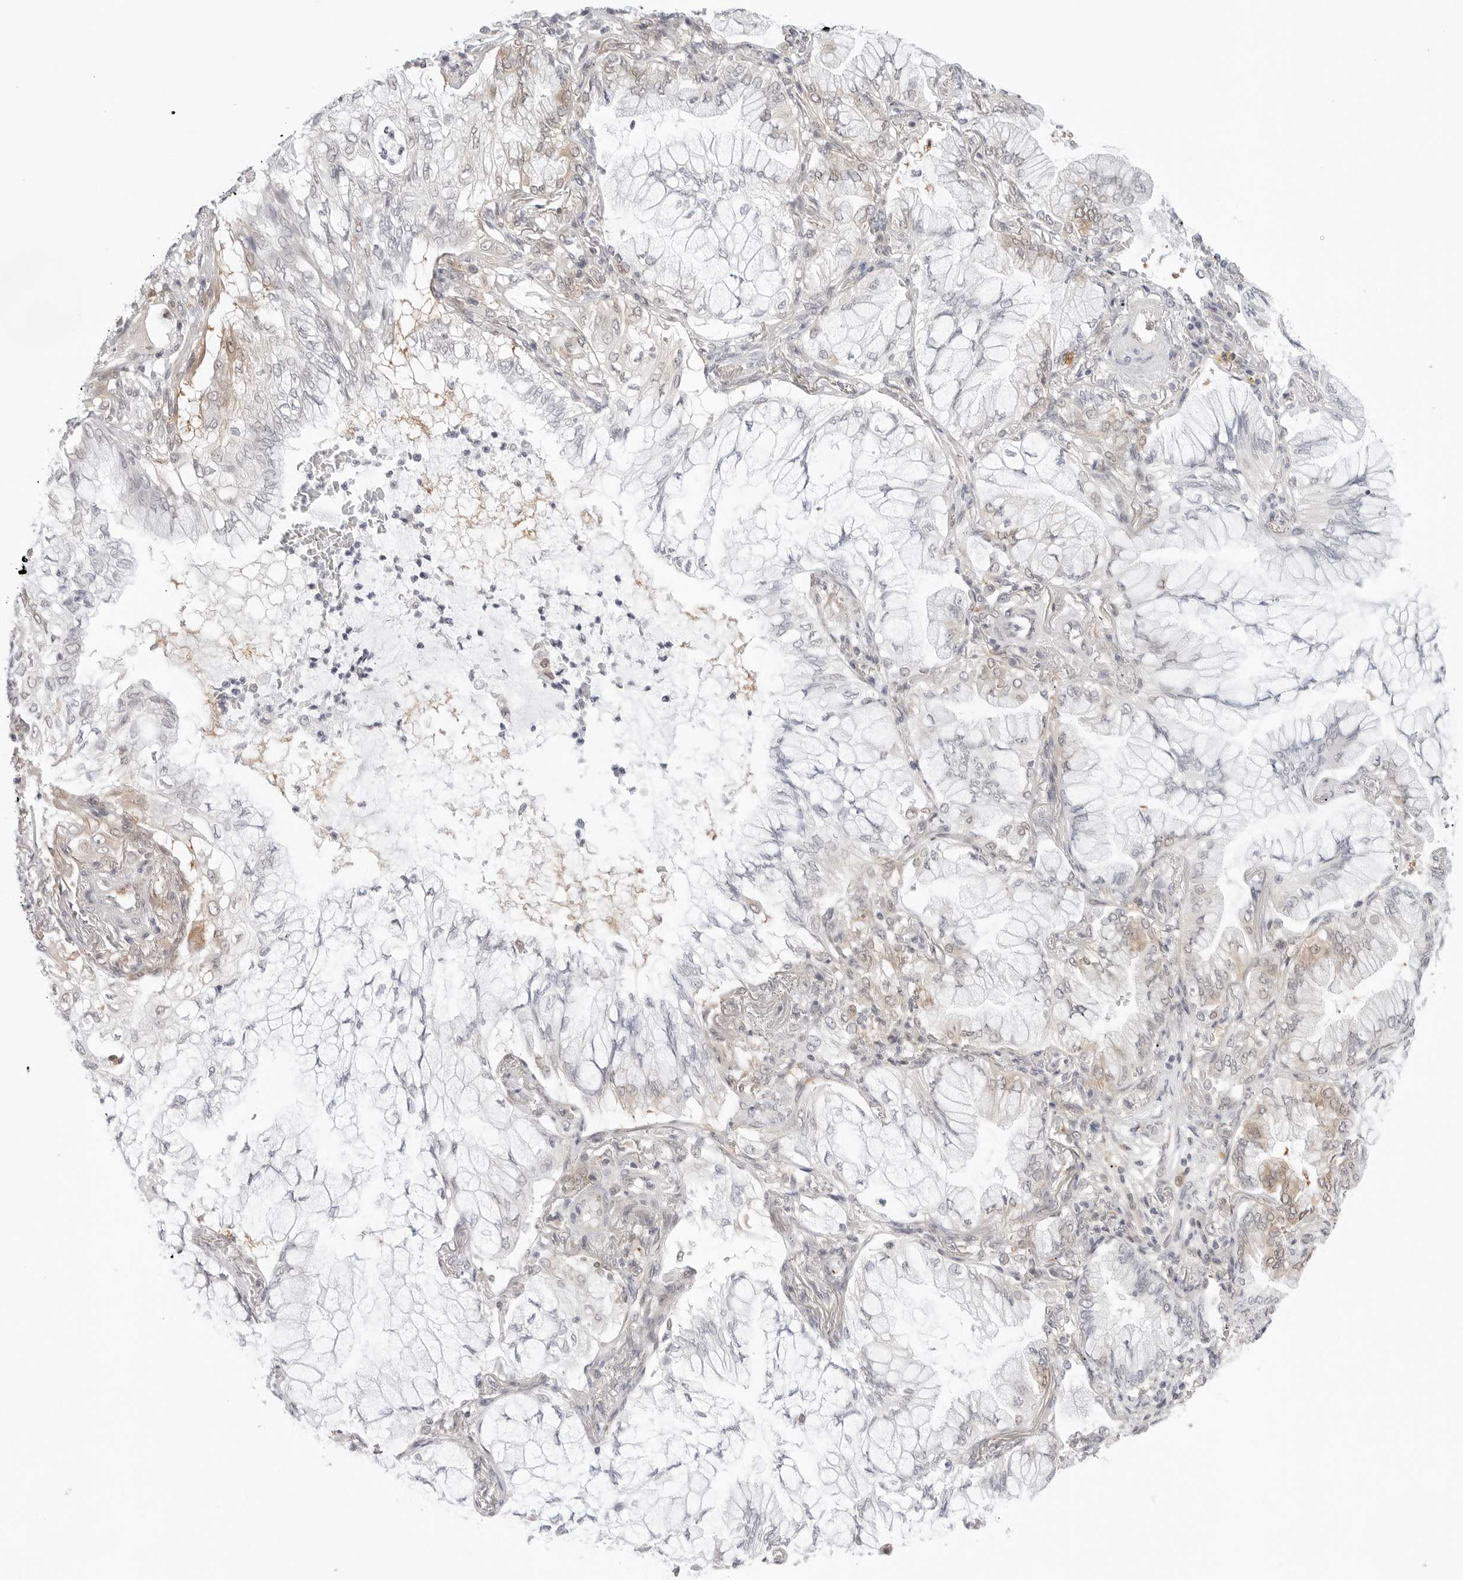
{"staining": {"intensity": "weak", "quantity": "<25%", "location": "cytoplasmic/membranous"}, "tissue": "lung cancer", "cell_type": "Tumor cells", "image_type": "cancer", "snomed": [{"axis": "morphology", "description": "Adenocarcinoma, NOS"}, {"axis": "topography", "description": "Lung"}], "caption": "The immunohistochemistry (IHC) micrograph has no significant expression in tumor cells of lung cancer (adenocarcinoma) tissue.", "gene": "NUDC", "patient": {"sex": "female", "age": 70}}